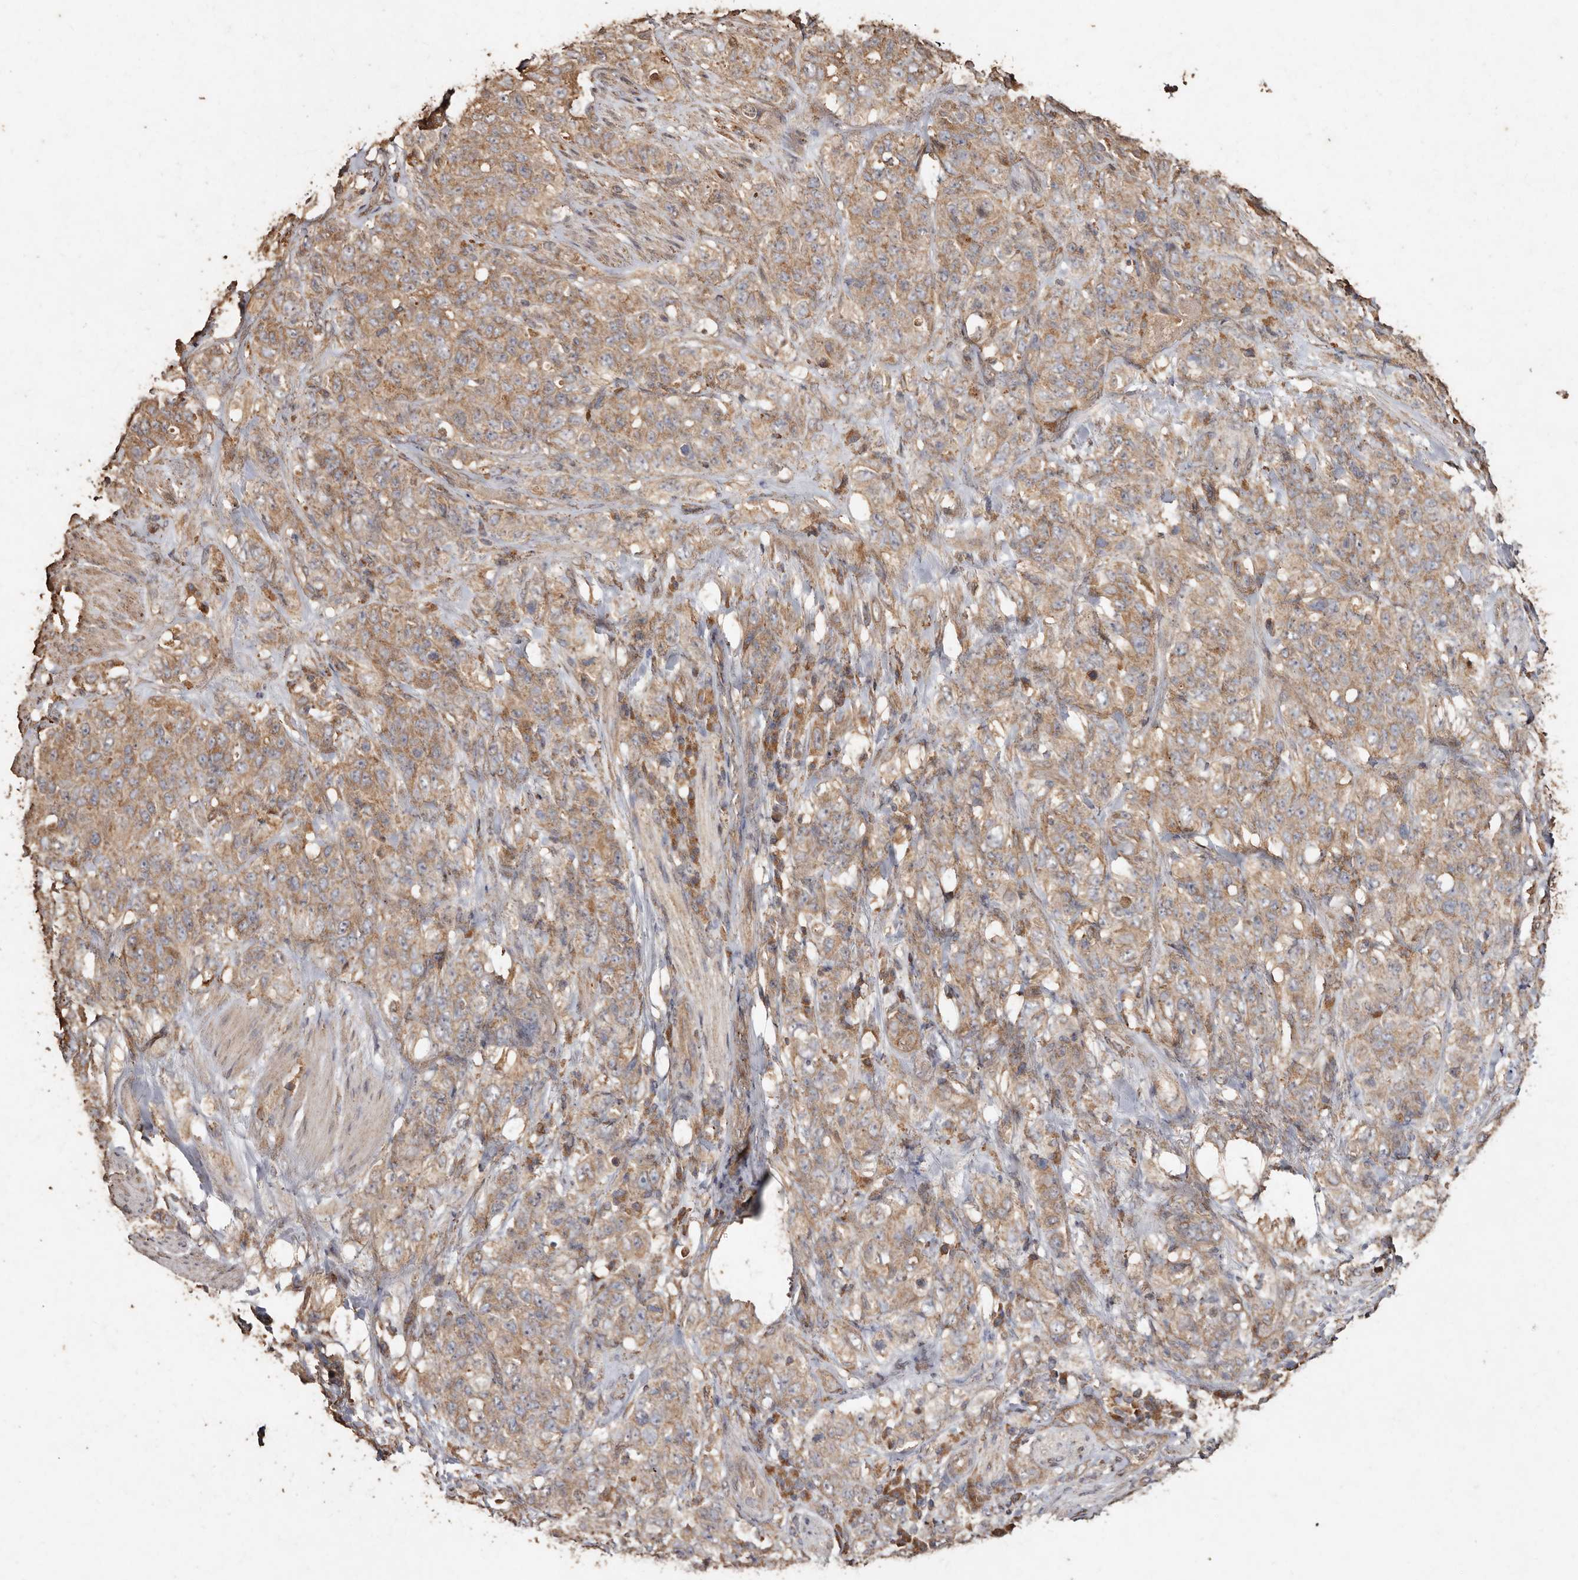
{"staining": {"intensity": "moderate", "quantity": ">75%", "location": "cytoplasmic/membranous"}, "tissue": "stomach cancer", "cell_type": "Tumor cells", "image_type": "cancer", "snomed": [{"axis": "morphology", "description": "Adenocarcinoma, NOS"}, {"axis": "topography", "description": "Stomach"}], "caption": "A micrograph showing moderate cytoplasmic/membranous staining in about >75% of tumor cells in stomach cancer (adenocarcinoma), as visualized by brown immunohistochemical staining.", "gene": "FARS2", "patient": {"sex": "male", "age": 48}}